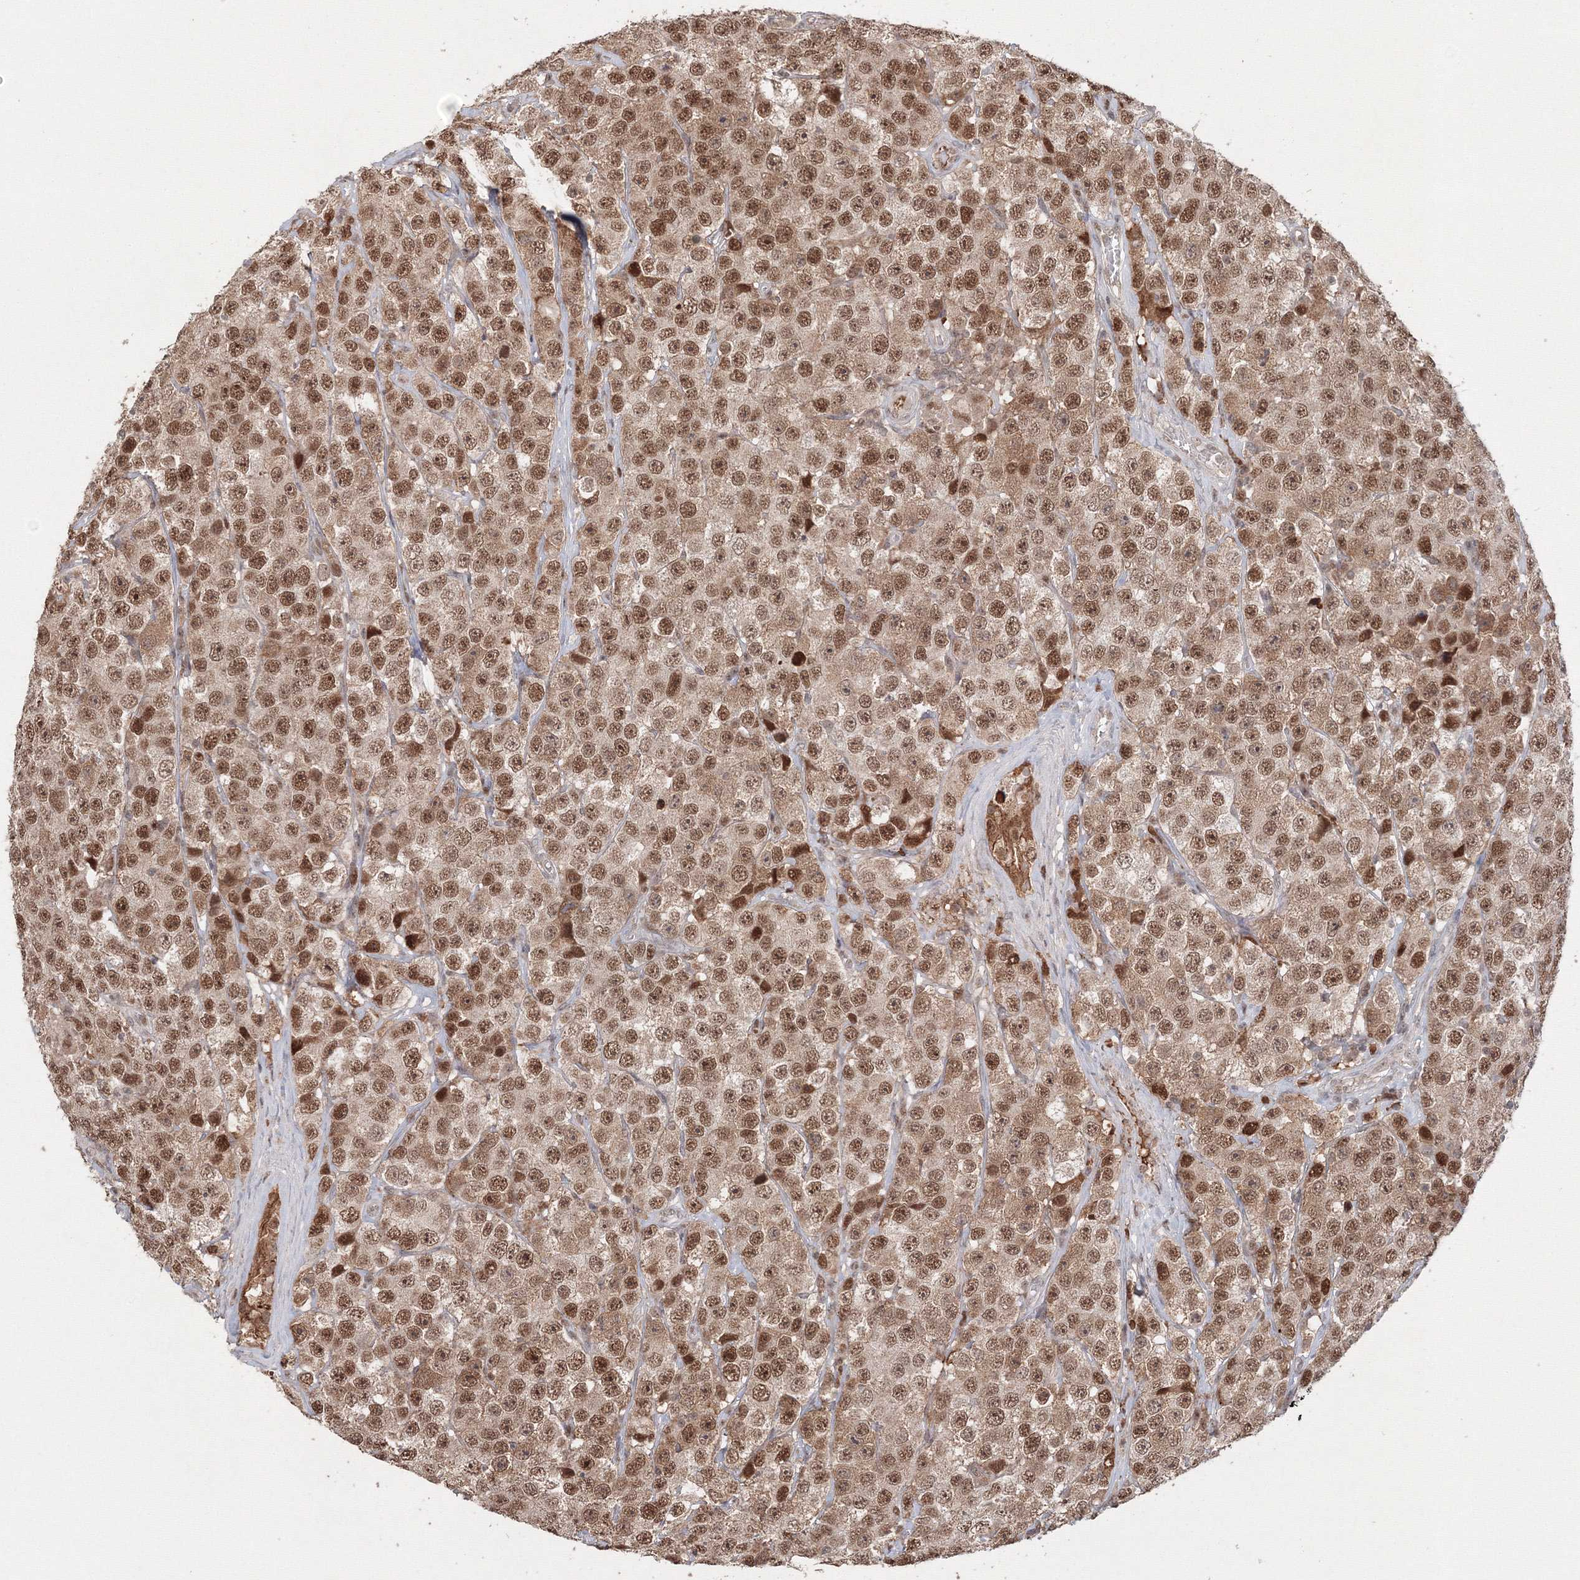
{"staining": {"intensity": "moderate", "quantity": ">75%", "location": "cytoplasmic/membranous,nuclear"}, "tissue": "testis cancer", "cell_type": "Tumor cells", "image_type": "cancer", "snomed": [{"axis": "morphology", "description": "Seminoma, NOS"}, {"axis": "topography", "description": "Testis"}], "caption": "IHC of human testis seminoma demonstrates medium levels of moderate cytoplasmic/membranous and nuclear positivity in about >75% of tumor cells.", "gene": "IWS1", "patient": {"sex": "male", "age": 28}}